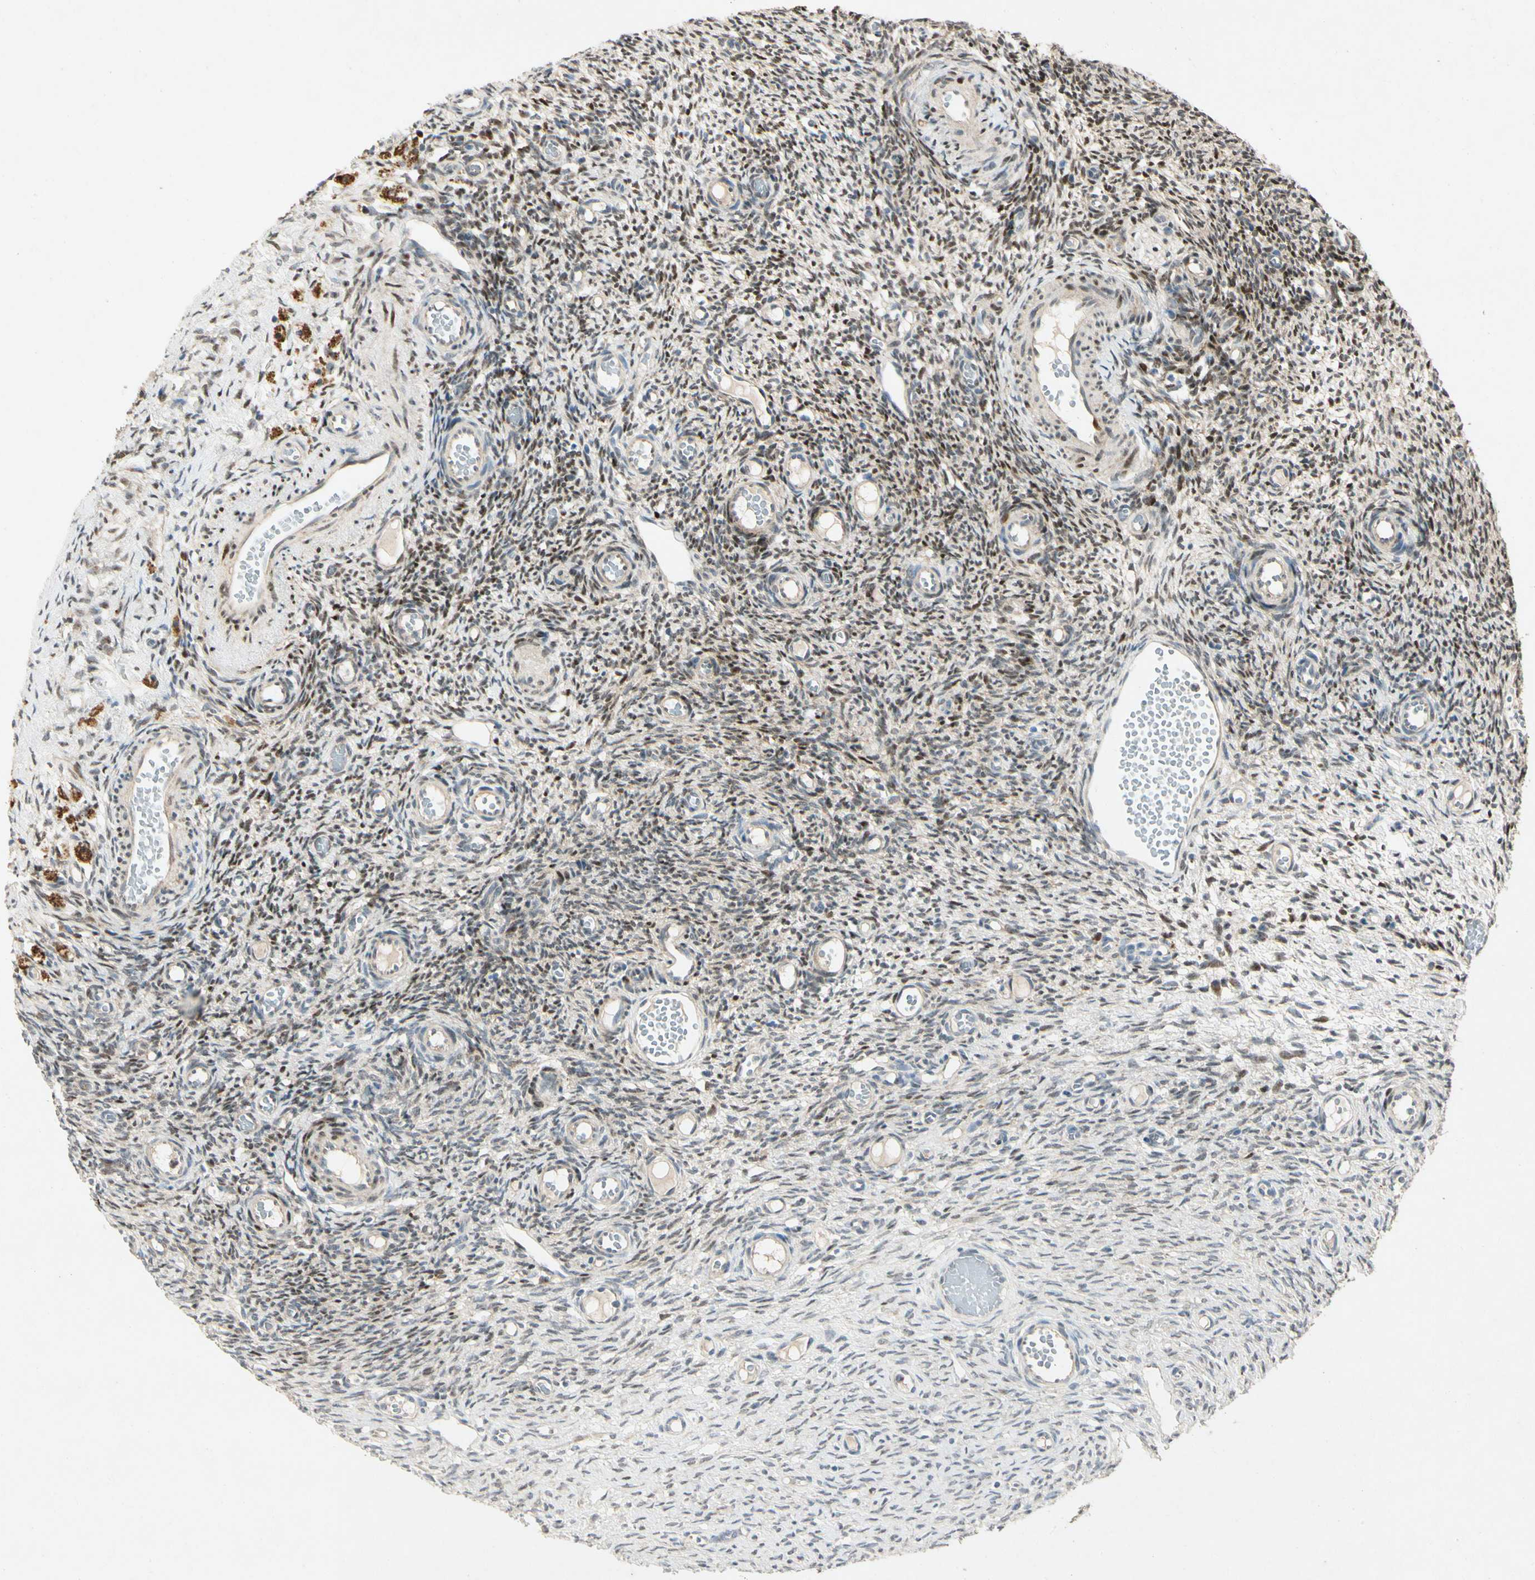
{"staining": {"intensity": "moderate", "quantity": ">75%", "location": "nuclear"}, "tissue": "ovary", "cell_type": "Ovarian stroma cells", "image_type": "normal", "snomed": [{"axis": "morphology", "description": "Normal tissue, NOS"}, {"axis": "topography", "description": "Ovary"}], "caption": "Moderate nuclear protein expression is seen in approximately >75% of ovarian stroma cells in ovary. (brown staining indicates protein expression, while blue staining denotes nuclei).", "gene": "HSPA1B", "patient": {"sex": "female", "age": 35}}